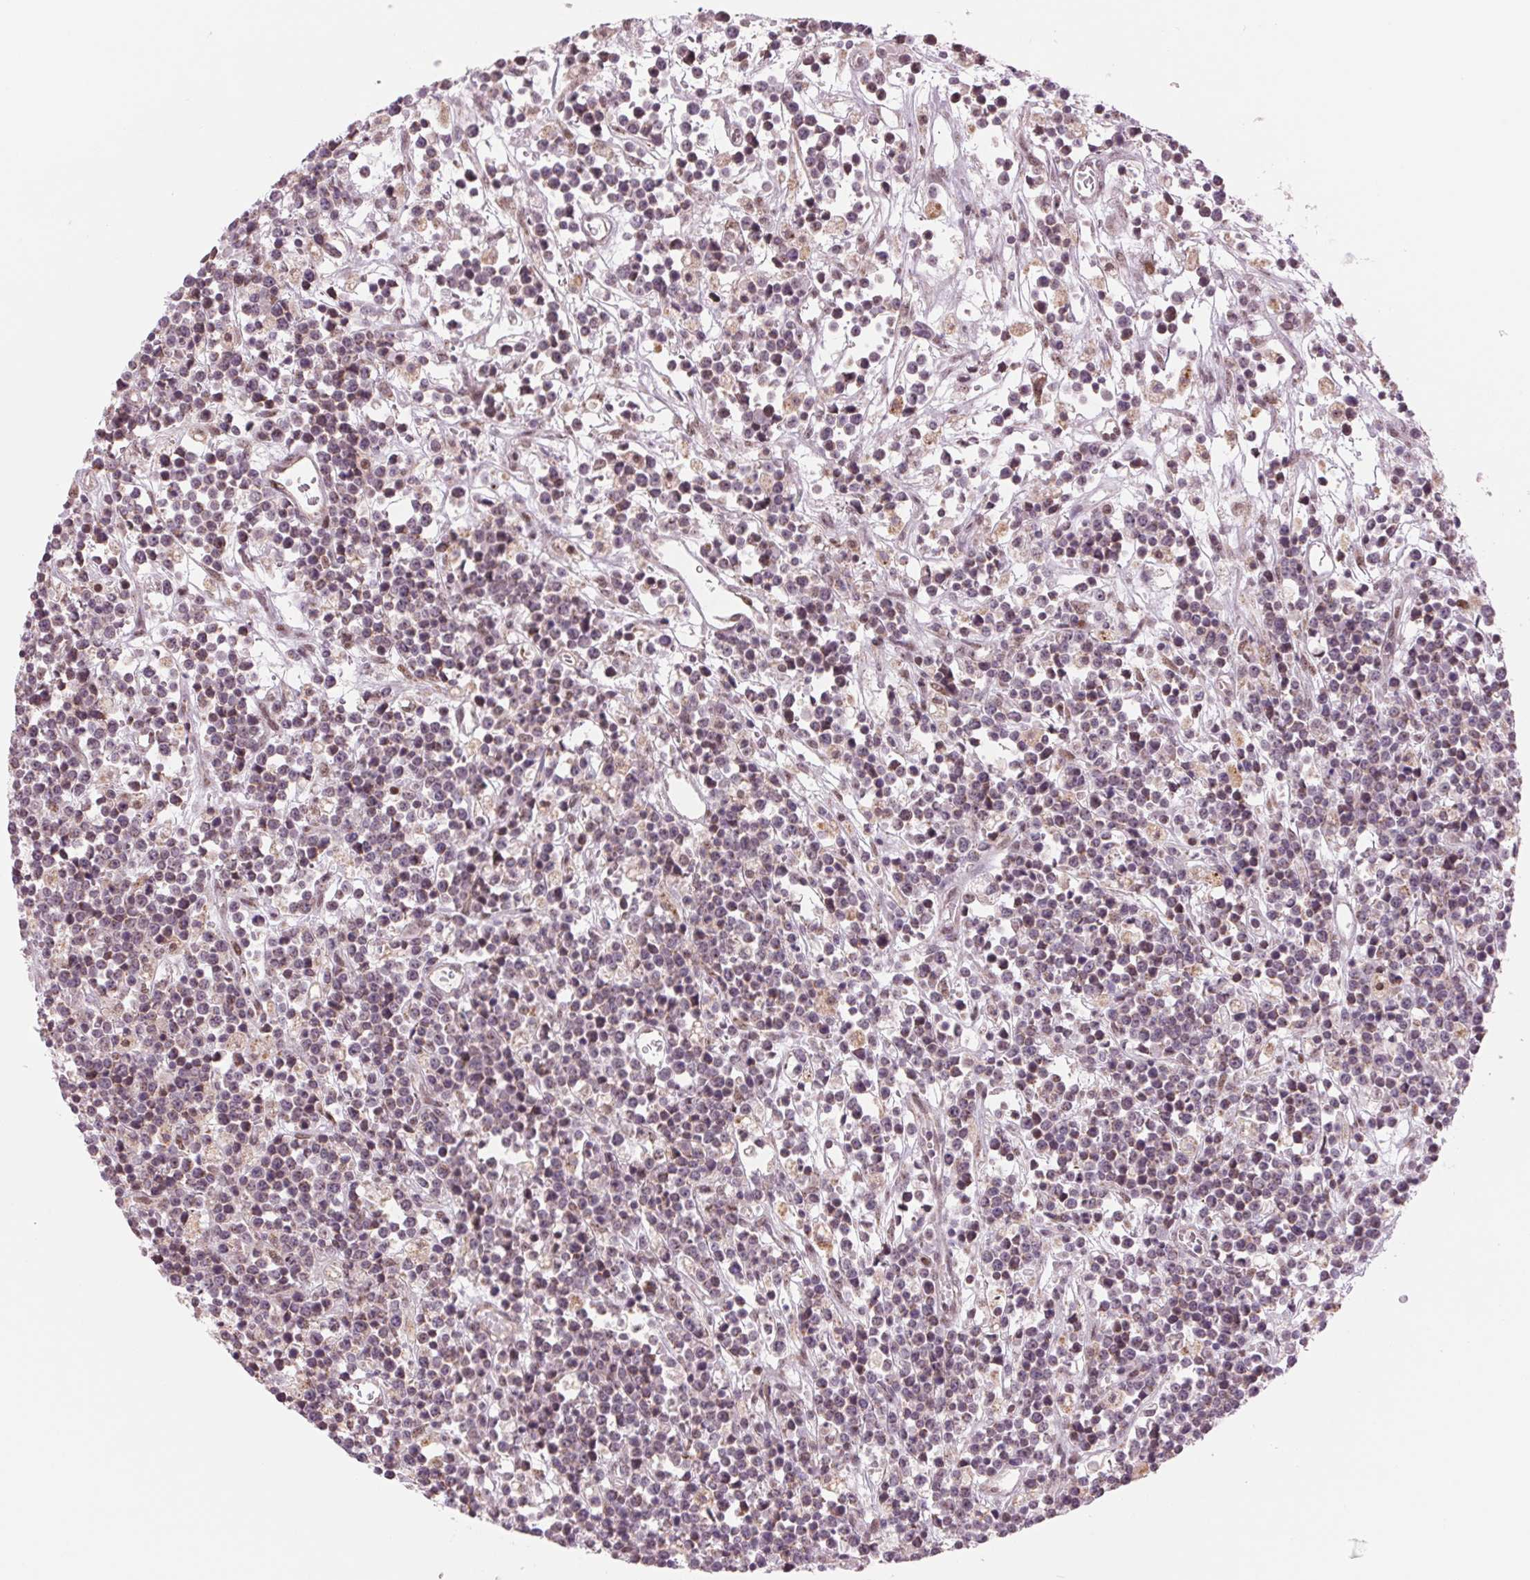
{"staining": {"intensity": "negative", "quantity": "none", "location": "none"}, "tissue": "lymphoma", "cell_type": "Tumor cells", "image_type": "cancer", "snomed": [{"axis": "morphology", "description": "Malignant lymphoma, non-Hodgkin's type, High grade"}, {"axis": "topography", "description": "Ovary"}], "caption": "Lymphoma stained for a protein using IHC demonstrates no staining tumor cells.", "gene": "ARHGAP32", "patient": {"sex": "female", "age": 56}}